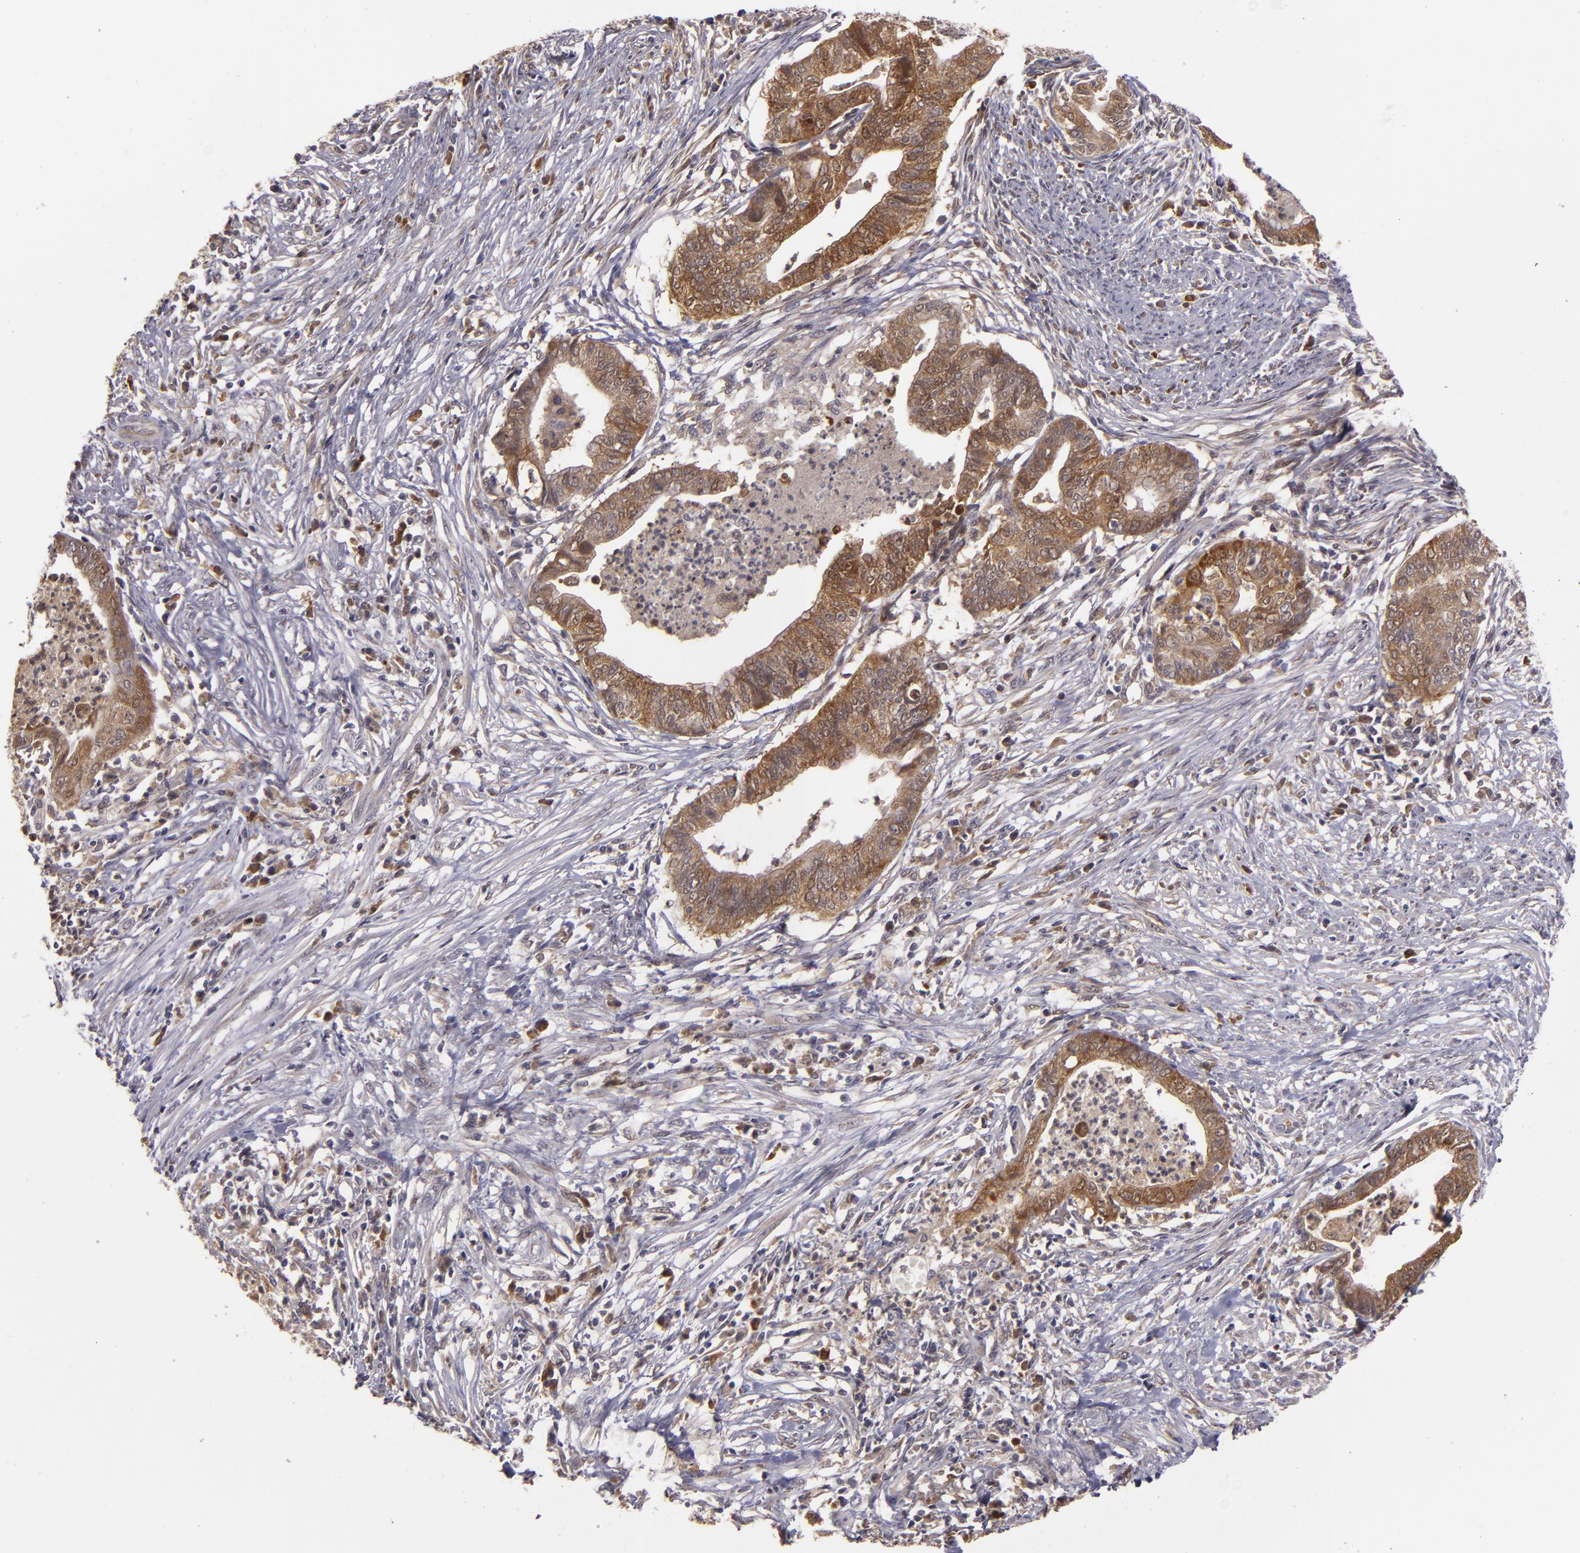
{"staining": {"intensity": "moderate", "quantity": ">75%", "location": "cytoplasmic/membranous"}, "tissue": "endometrial cancer", "cell_type": "Tumor cells", "image_type": "cancer", "snomed": [{"axis": "morphology", "description": "Necrosis, NOS"}, {"axis": "morphology", "description": "Adenocarcinoma, NOS"}, {"axis": "topography", "description": "Endometrium"}], "caption": "IHC micrograph of human endometrial cancer stained for a protein (brown), which shows medium levels of moderate cytoplasmic/membranous positivity in about >75% of tumor cells.", "gene": "FHIT", "patient": {"sex": "female", "age": 79}}